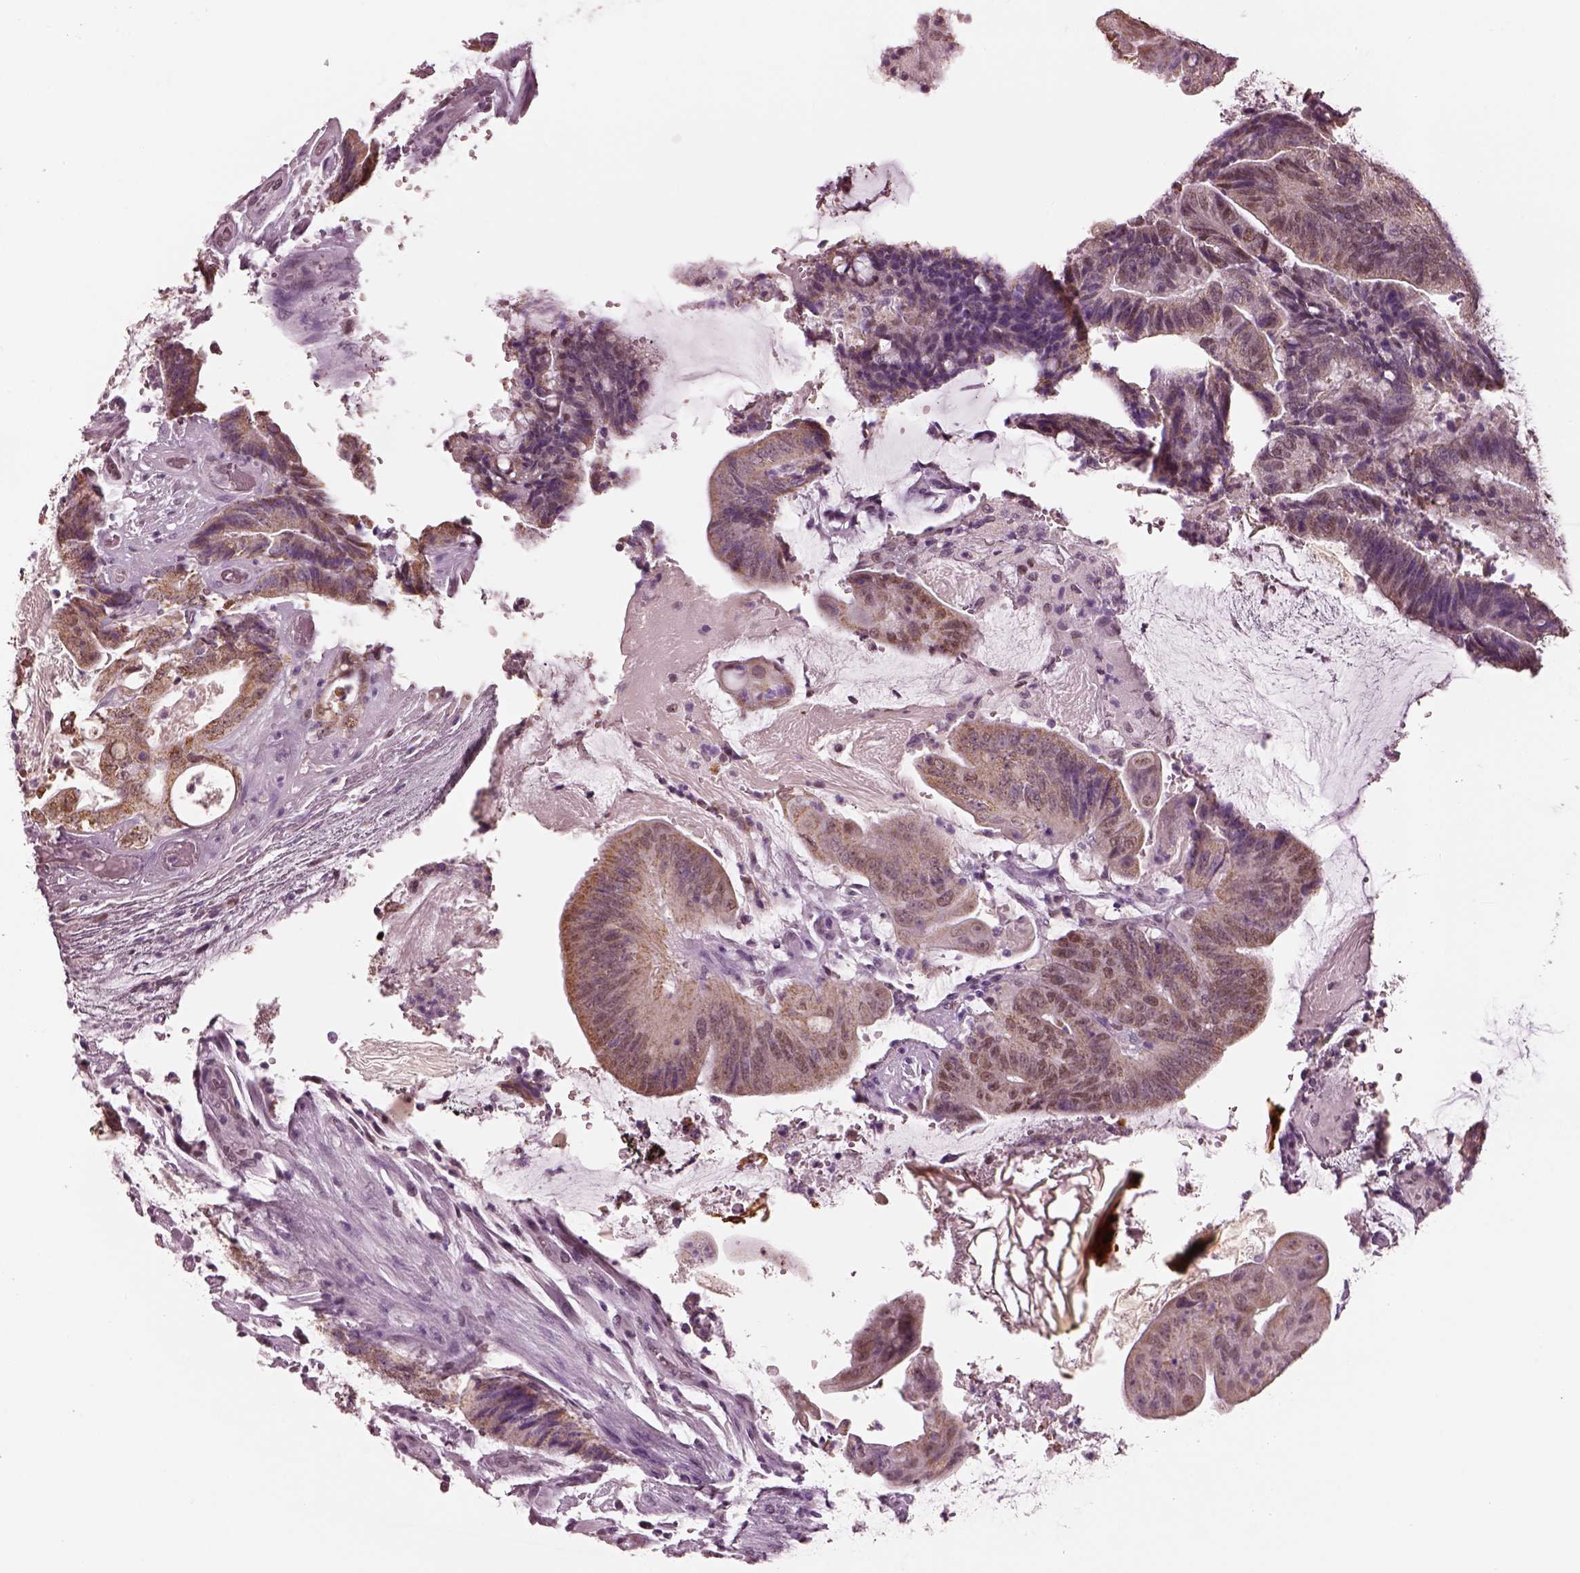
{"staining": {"intensity": "moderate", "quantity": ">75%", "location": "cytoplasmic/membranous,nuclear"}, "tissue": "colorectal cancer", "cell_type": "Tumor cells", "image_type": "cancer", "snomed": [{"axis": "morphology", "description": "Adenocarcinoma, NOS"}, {"axis": "topography", "description": "Colon"}], "caption": "Immunohistochemical staining of human colorectal cancer displays medium levels of moderate cytoplasmic/membranous and nuclear protein staining in about >75% of tumor cells.", "gene": "ELSPBP1", "patient": {"sex": "female", "age": 43}}